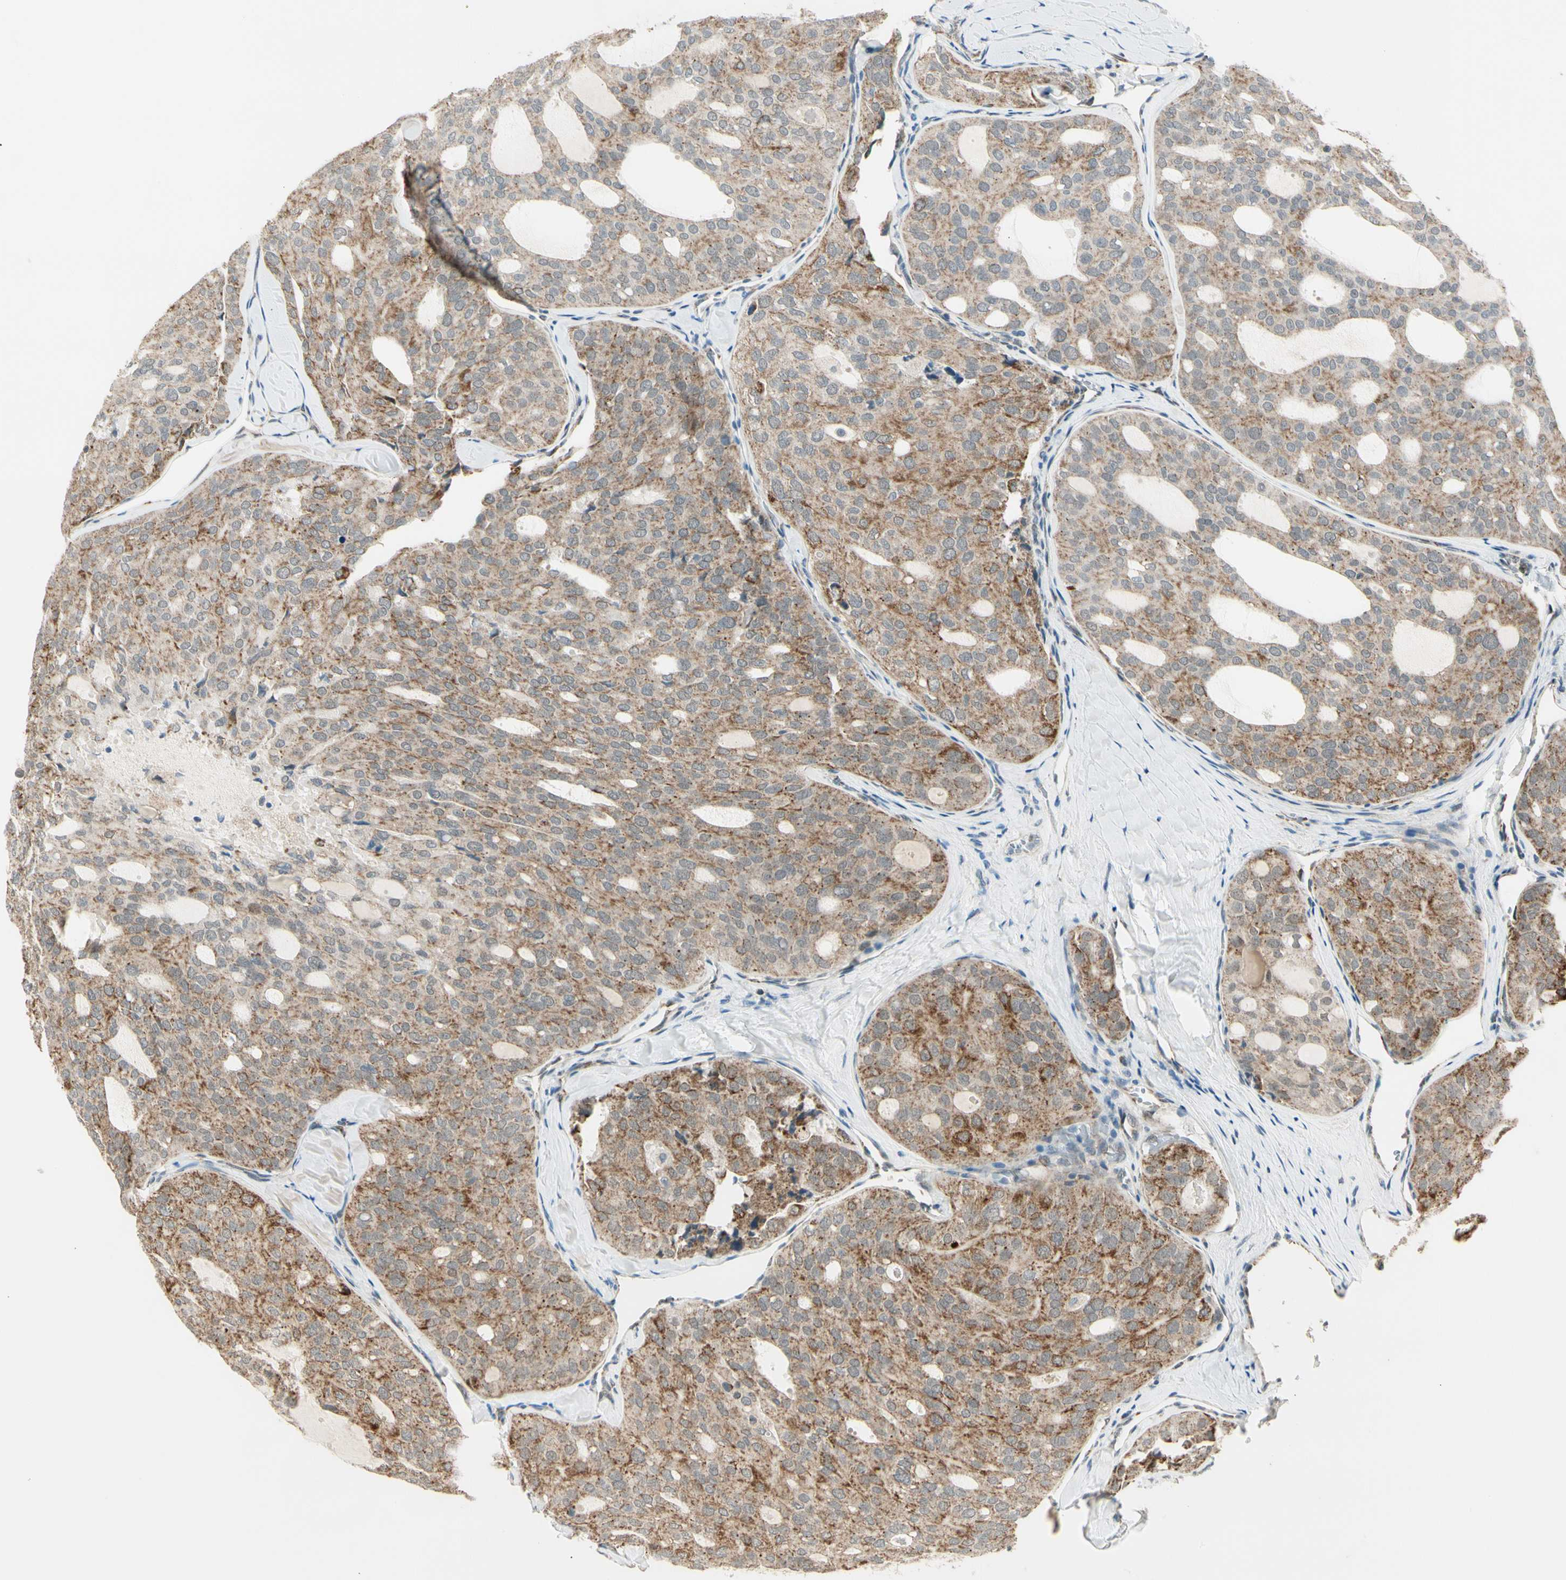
{"staining": {"intensity": "weak", "quantity": ">75%", "location": "cytoplasmic/membranous"}, "tissue": "thyroid cancer", "cell_type": "Tumor cells", "image_type": "cancer", "snomed": [{"axis": "morphology", "description": "Follicular adenoma carcinoma, NOS"}, {"axis": "topography", "description": "Thyroid gland"}], "caption": "A brown stain highlights weak cytoplasmic/membranous staining of a protein in thyroid follicular adenoma carcinoma tumor cells.", "gene": "KHDC4", "patient": {"sex": "male", "age": 75}}